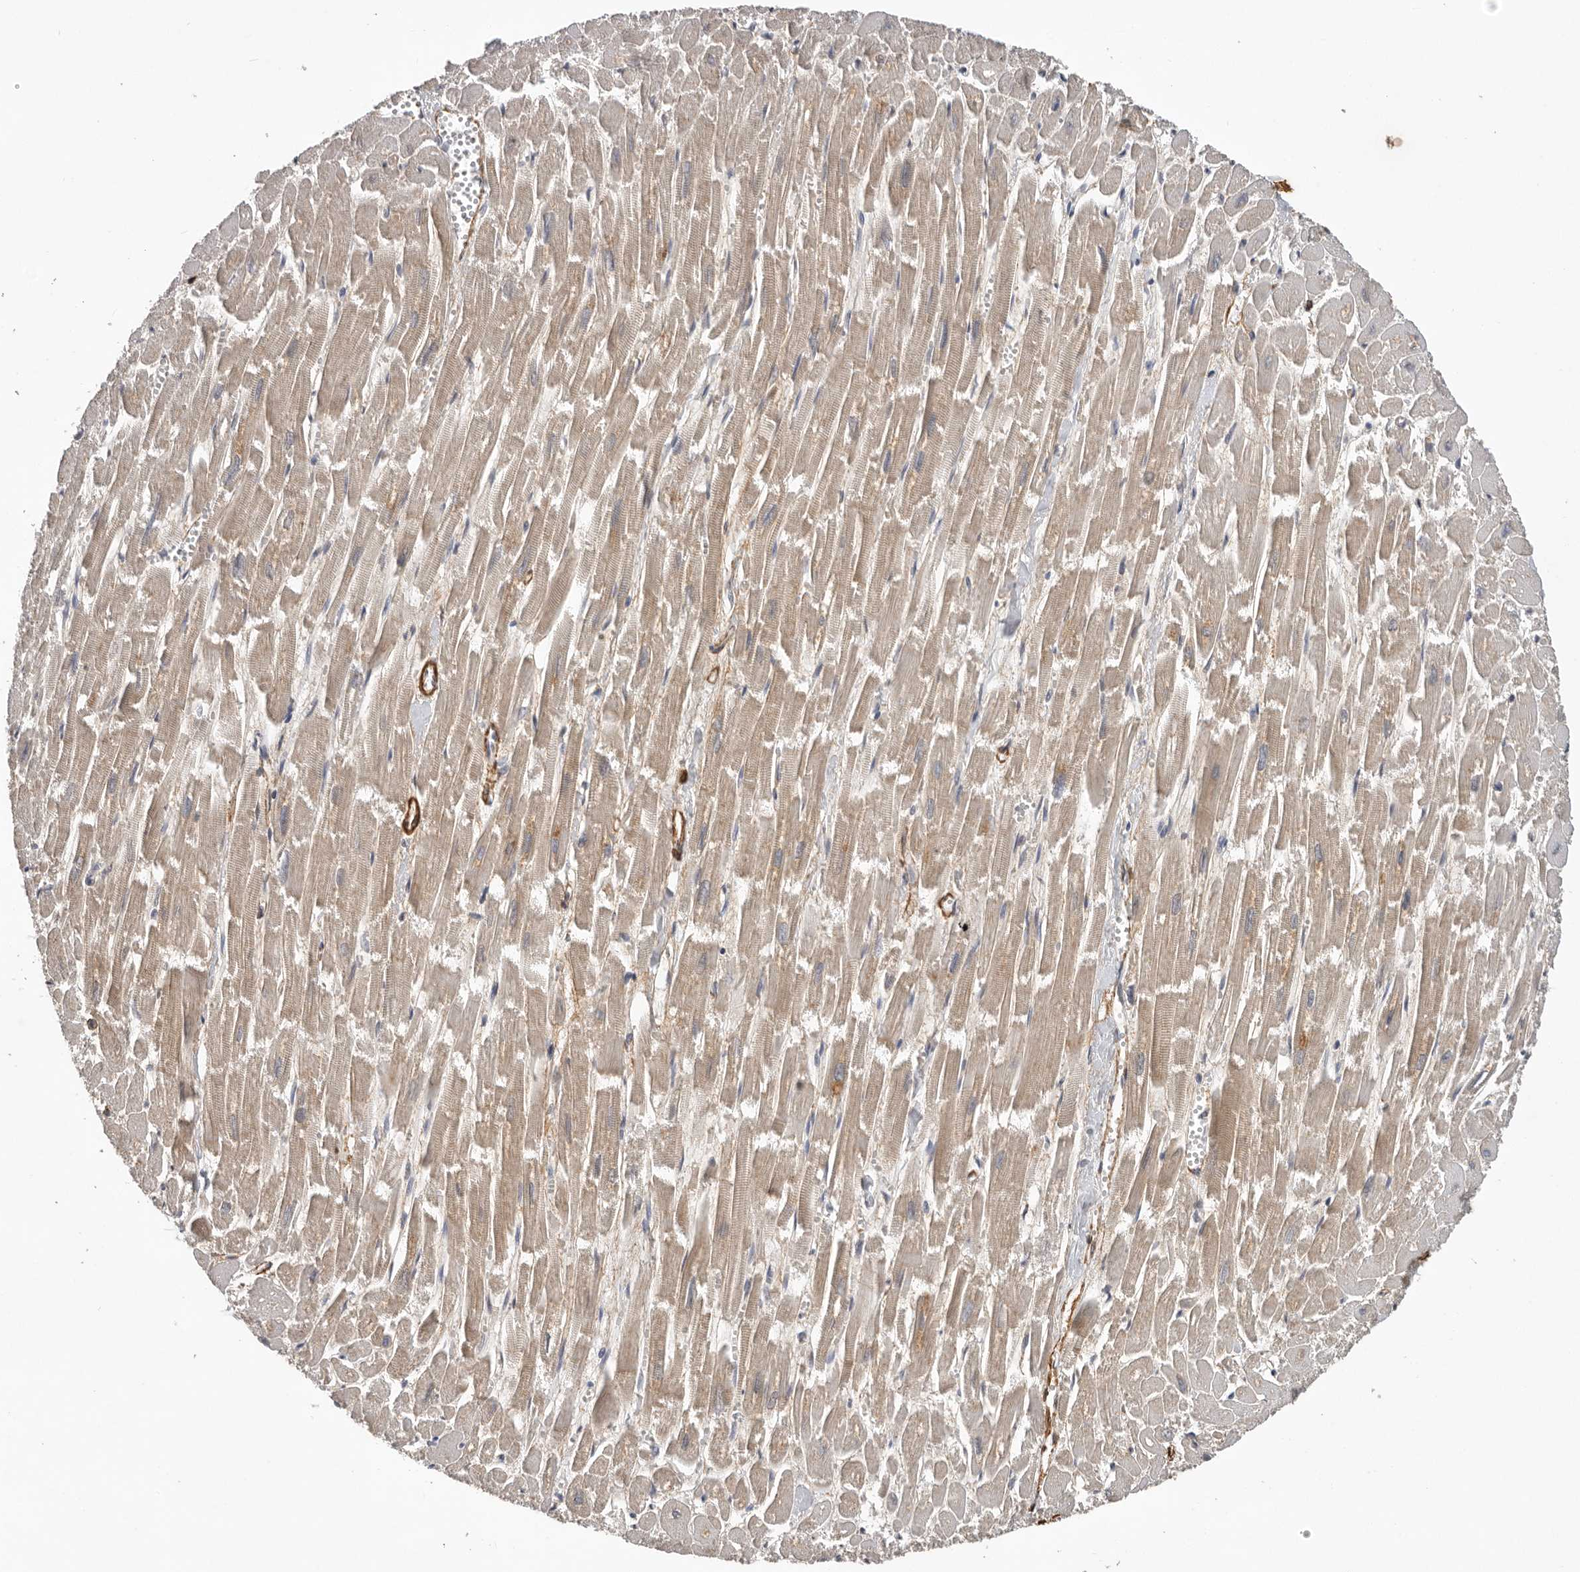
{"staining": {"intensity": "weak", "quantity": "25%-75%", "location": "cytoplasmic/membranous"}, "tissue": "heart muscle", "cell_type": "Cardiomyocytes", "image_type": "normal", "snomed": [{"axis": "morphology", "description": "Normal tissue, NOS"}, {"axis": "topography", "description": "Heart"}], "caption": "This is a photomicrograph of immunohistochemistry (IHC) staining of normal heart muscle, which shows weak positivity in the cytoplasmic/membranous of cardiomyocytes.", "gene": "RNF157", "patient": {"sex": "male", "age": 54}}